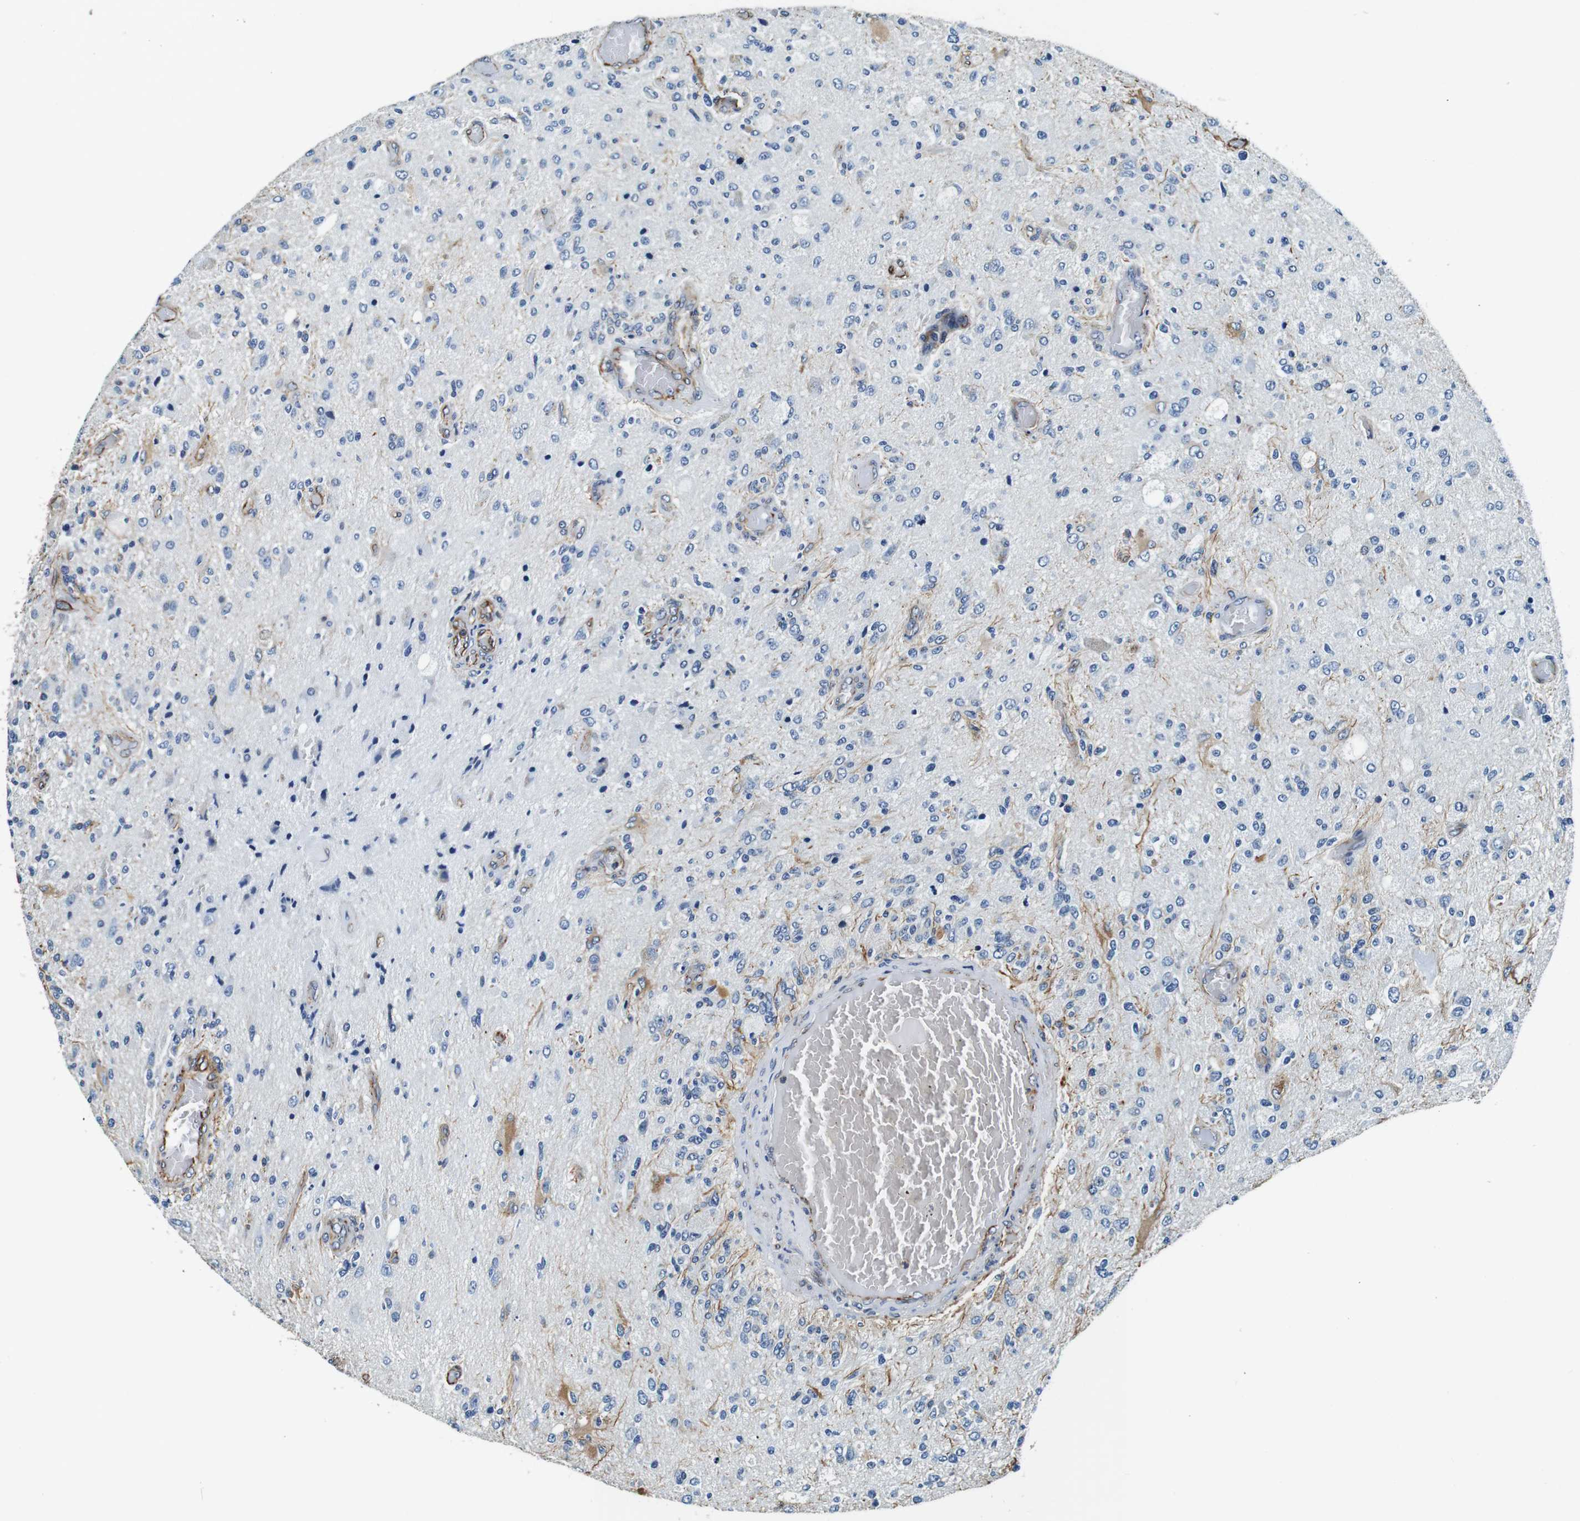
{"staining": {"intensity": "moderate", "quantity": "<25%", "location": "cytoplasmic/membranous"}, "tissue": "glioma", "cell_type": "Tumor cells", "image_type": "cancer", "snomed": [{"axis": "morphology", "description": "Normal tissue, NOS"}, {"axis": "morphology", "description": "Glioma, malignant, High grade"}, {"axis": "topography", "description": "Cerebral cortex"}], "caption": "This is an image of immunohistochemistry staining of glioma, which shows moderate staining in the cytoplasmic/membranous of tumor cells.", "gene": "GJE1", "patient": {"sex": "male", "age": 77}}